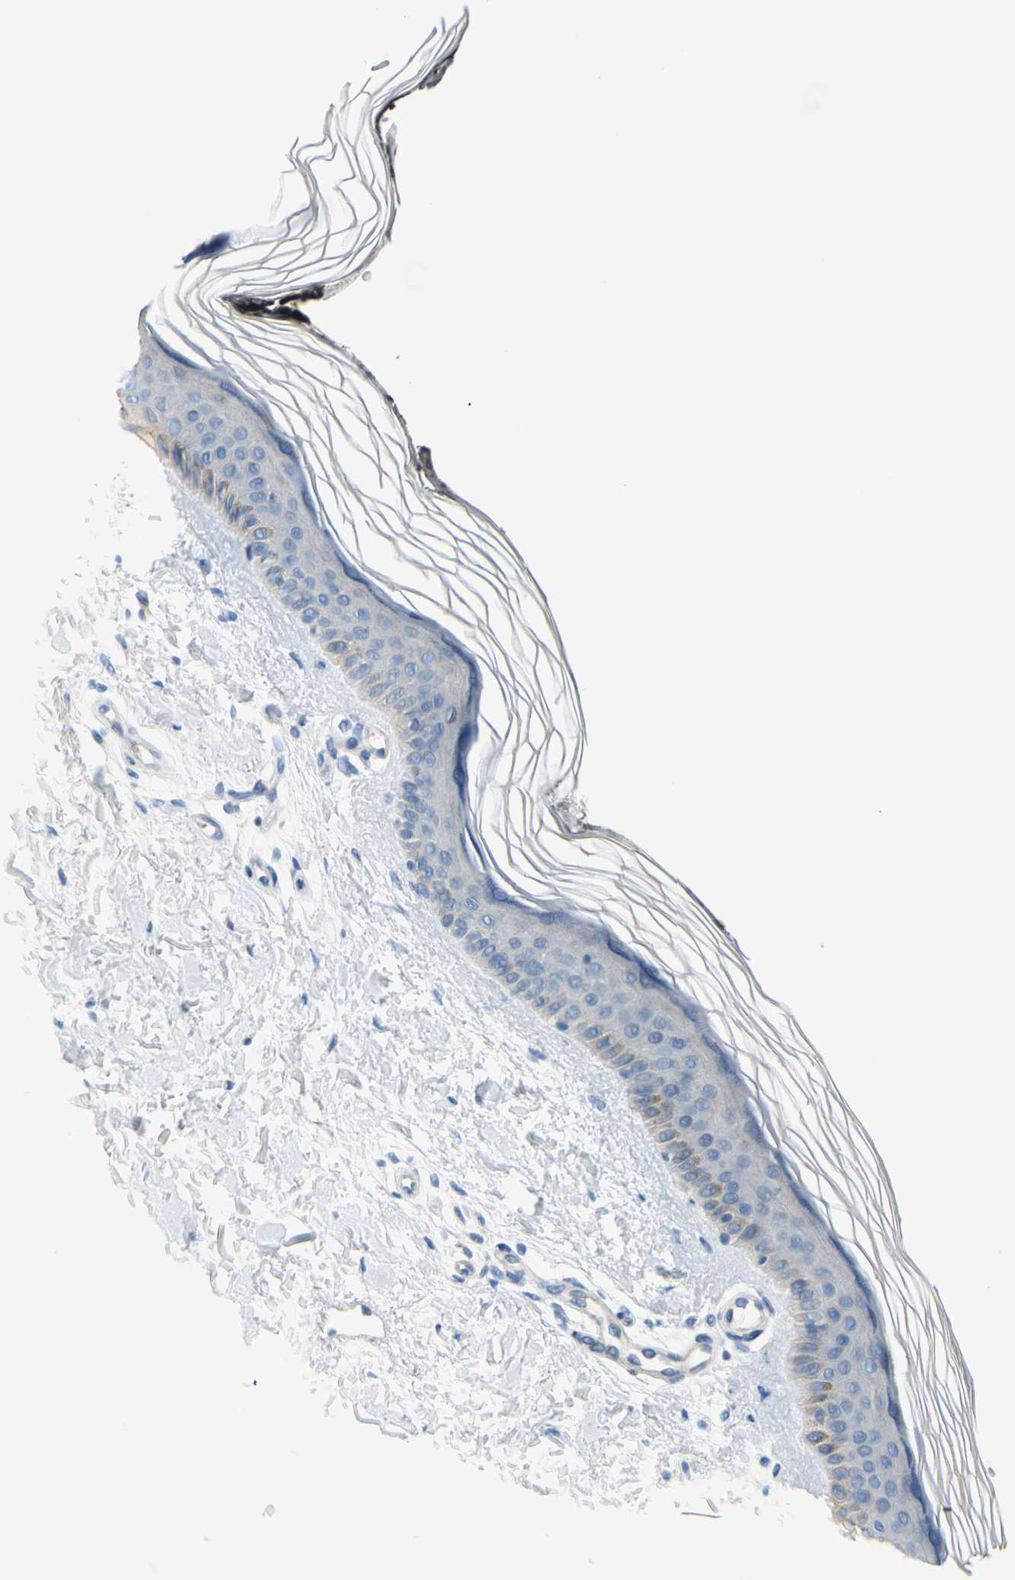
{"staining": {"intensity": "negative", "quantity": "none", "location": "none"}, "tissue": "skin", "cell_type": "Fibroblasts", "image_type": "normal", "snomed": [{"axis": "morphology", "description": "Normal tissue, NOS"}, {"axis": "topography", "description": "Skin"}], "caption": "This is a photomicrograph of IHC staining of normal skin, which shows no positivity in fibroblasts.", "gene": "FCER2", "patient": {"sex": "female", "age": 19}}